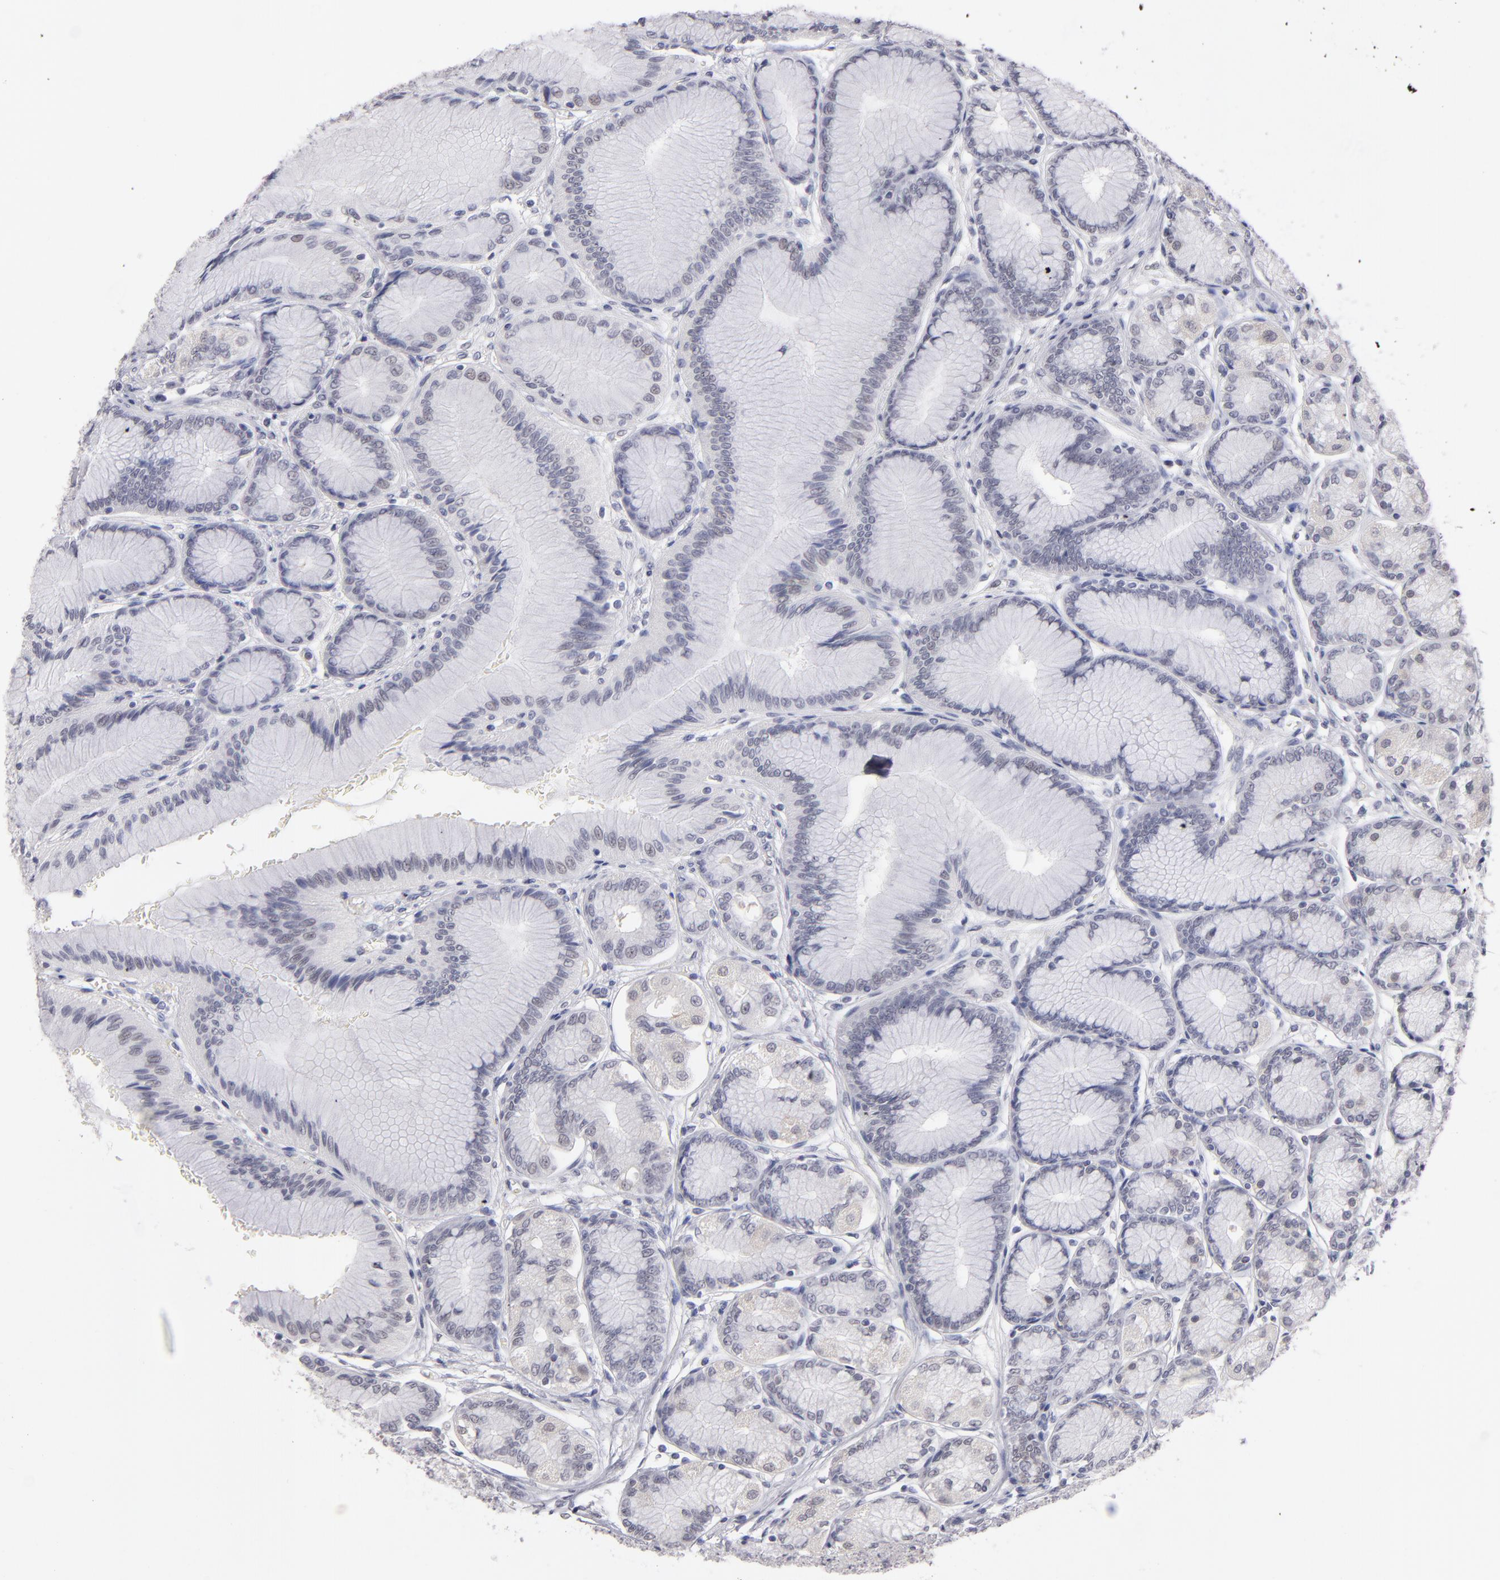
{"staining": {"intensity": "negative", "quantity": "none", "location": "none"}, "tissue": "stomach", "cell_type": "Glandular cells", "image_type": "normal", "snomed": [{"axis": "morphology", "description": "Normal tissue, NOS"}, {"axis": "morphology", "description": "Adenocarcinoma, NOS"}, {"axis": "topography", "description": "Stomach"}, {"axis": "topography", "description": "Stomach, lower"}], "caption": "The immunohistochemistry (IHC) histopathology image has no significant expression in glandular cells of stomach. (DAB (3,3'-diaminobenzidine) immunohistochemistry with hematoxylin counter stain).", "gene": "TEX11", "patient": {"sex": "female", "age": 65}}